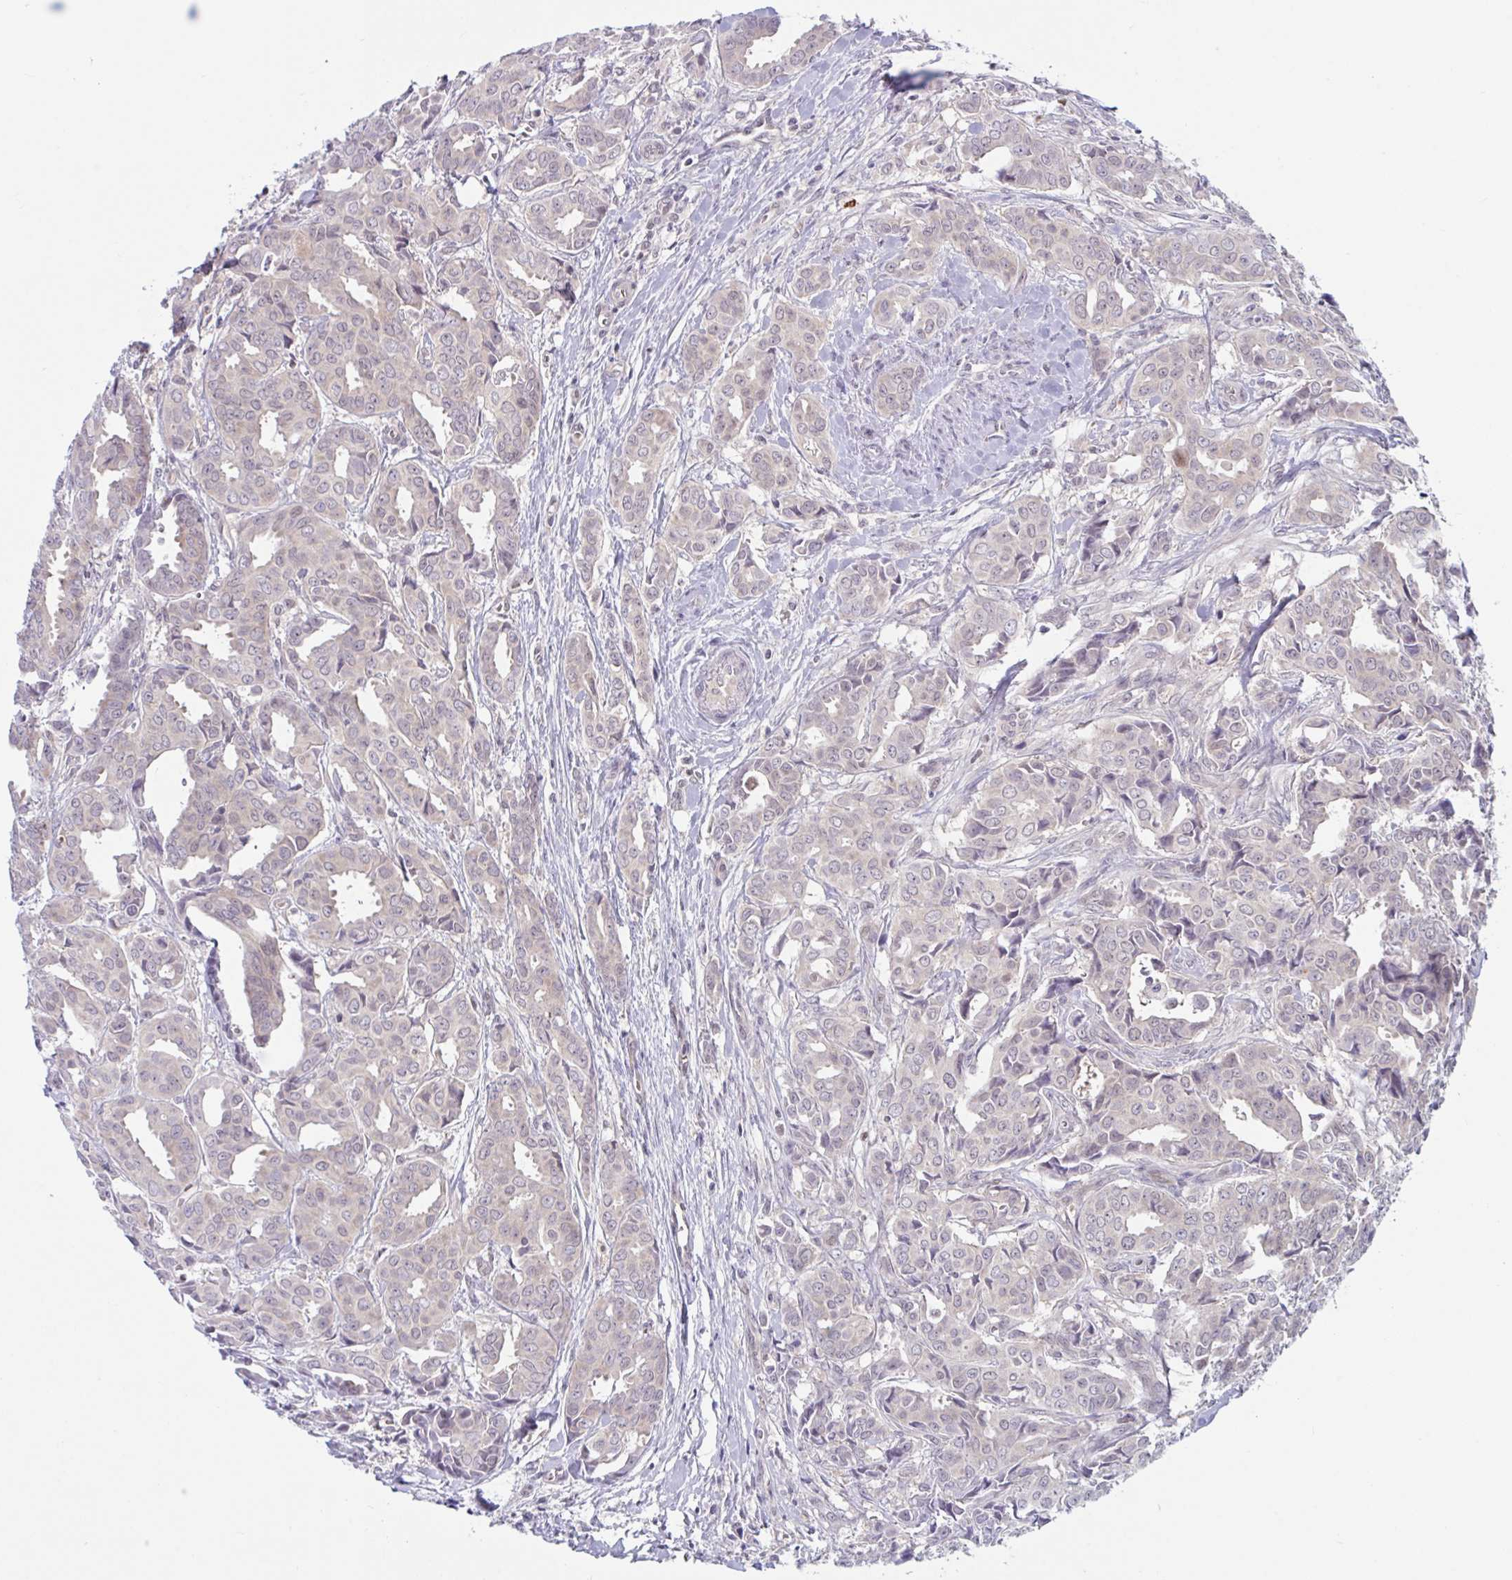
{"staining": {"intensity": "weak", "quantity": "<25%", "location": "nuclear"}, "tissue": "breast cancer", "cell_type": "Tumor cells", "image_type": "cancer", "snomed": [{"axis": "morphology", "description": "Duct carcinoma"}, {"axis": "topography", "description": "Breast"}], "caption": "IHC histopathology image of neoplastic tissue: human breast infiltrating ductal carcinoma stained with DAB (3,3'-diaminobenzidine) demonstrates no significant protein expression in tumor cells.", "gene": "TSN", "patient": {"sex": "female", "age": 45}}